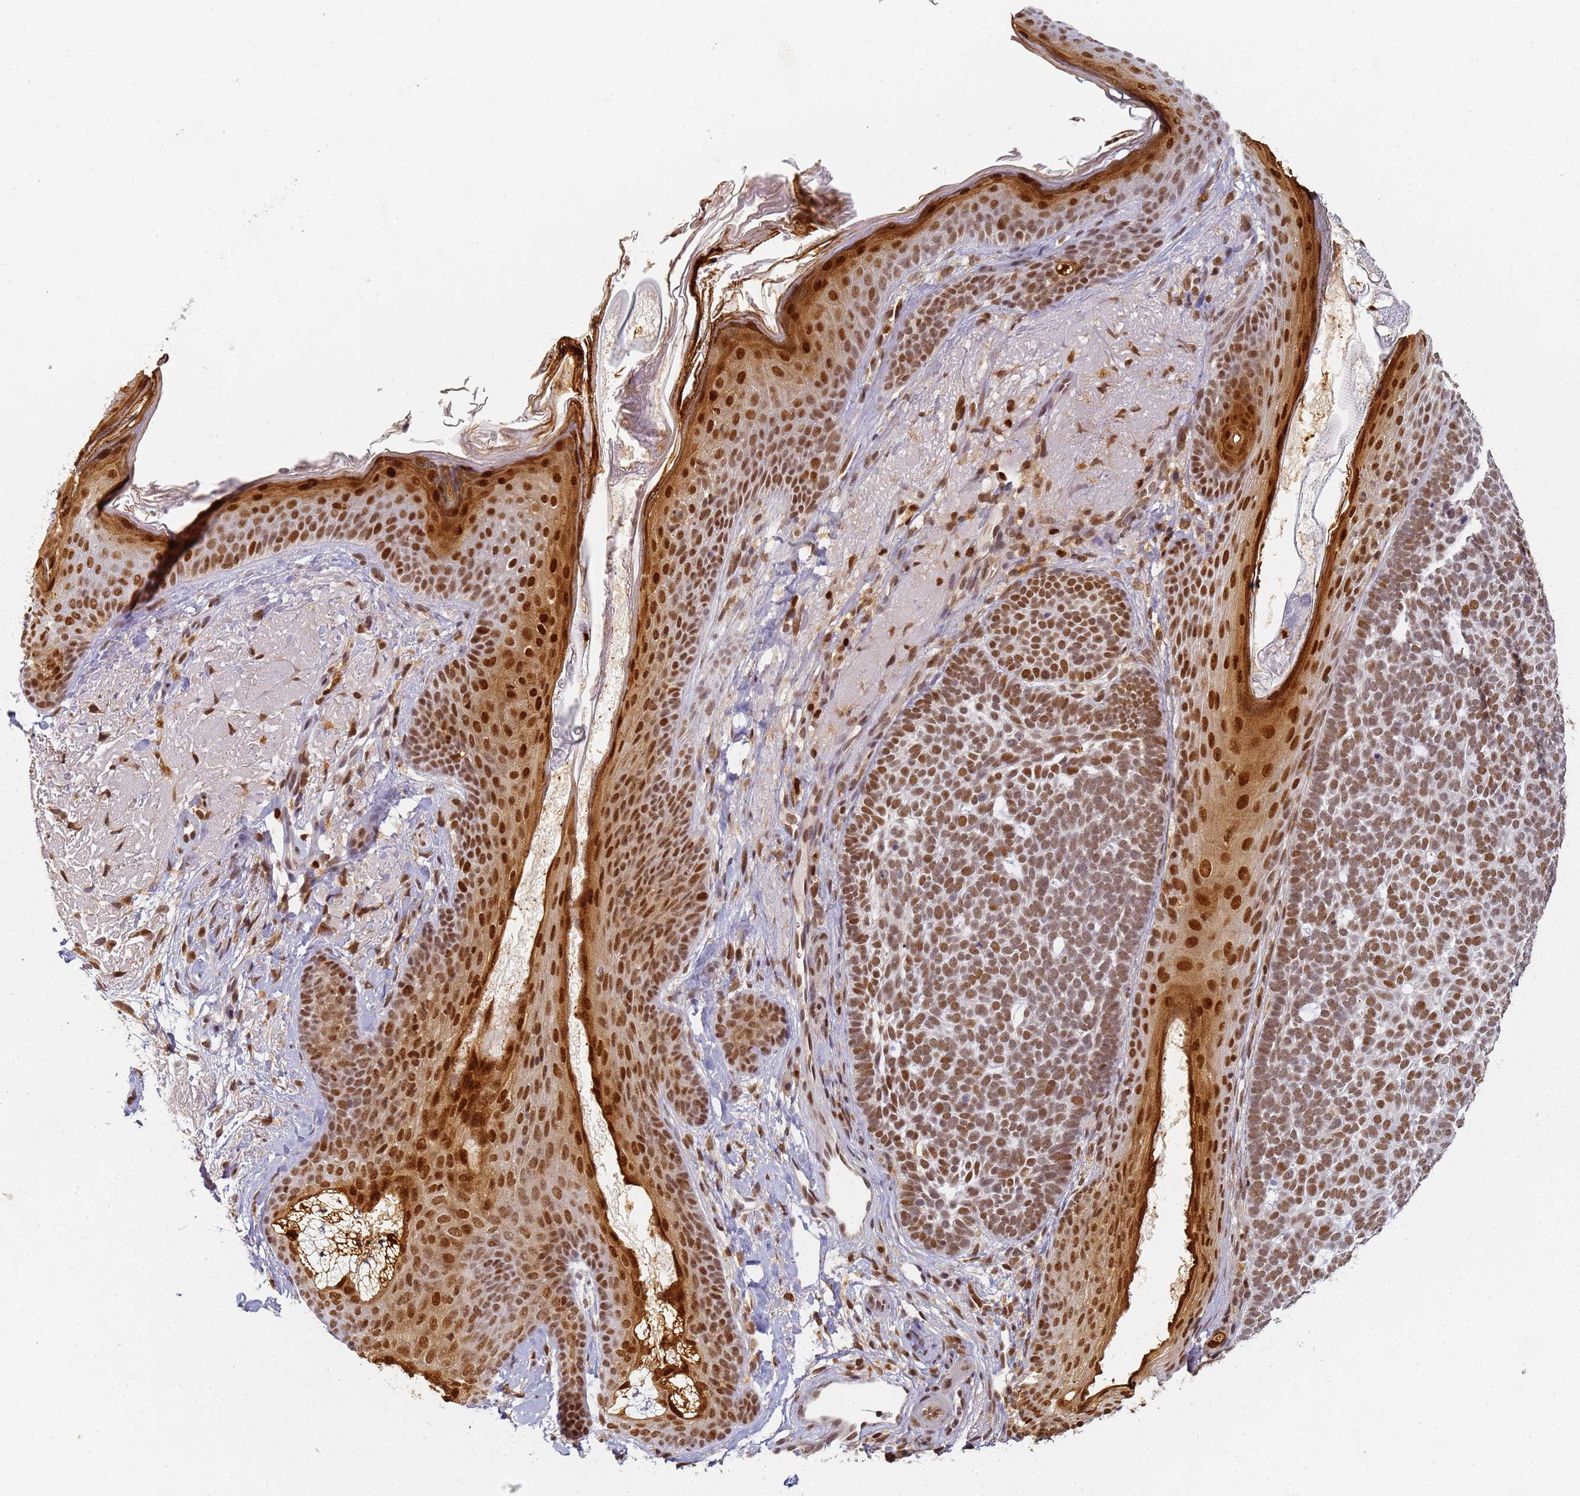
{"staining": {"intensity": "moderate", "quantity": ">75%", "location": "nuclear"}, "tissue": "skin cancer", "cell_type": "Tumor cells", "image_type": "cancer", "snomed": [{"axis": "morphology", "description": "Basal cell carcinoma"}, {"axis": "topography", "description": "Skin"}], "caption": "Human basal cell carcinoma (skin) stained with a protein marker shows moderate staining in tumor cells.", "gene": "HMCES", "patient": {"sex": "female", "age": 77}}